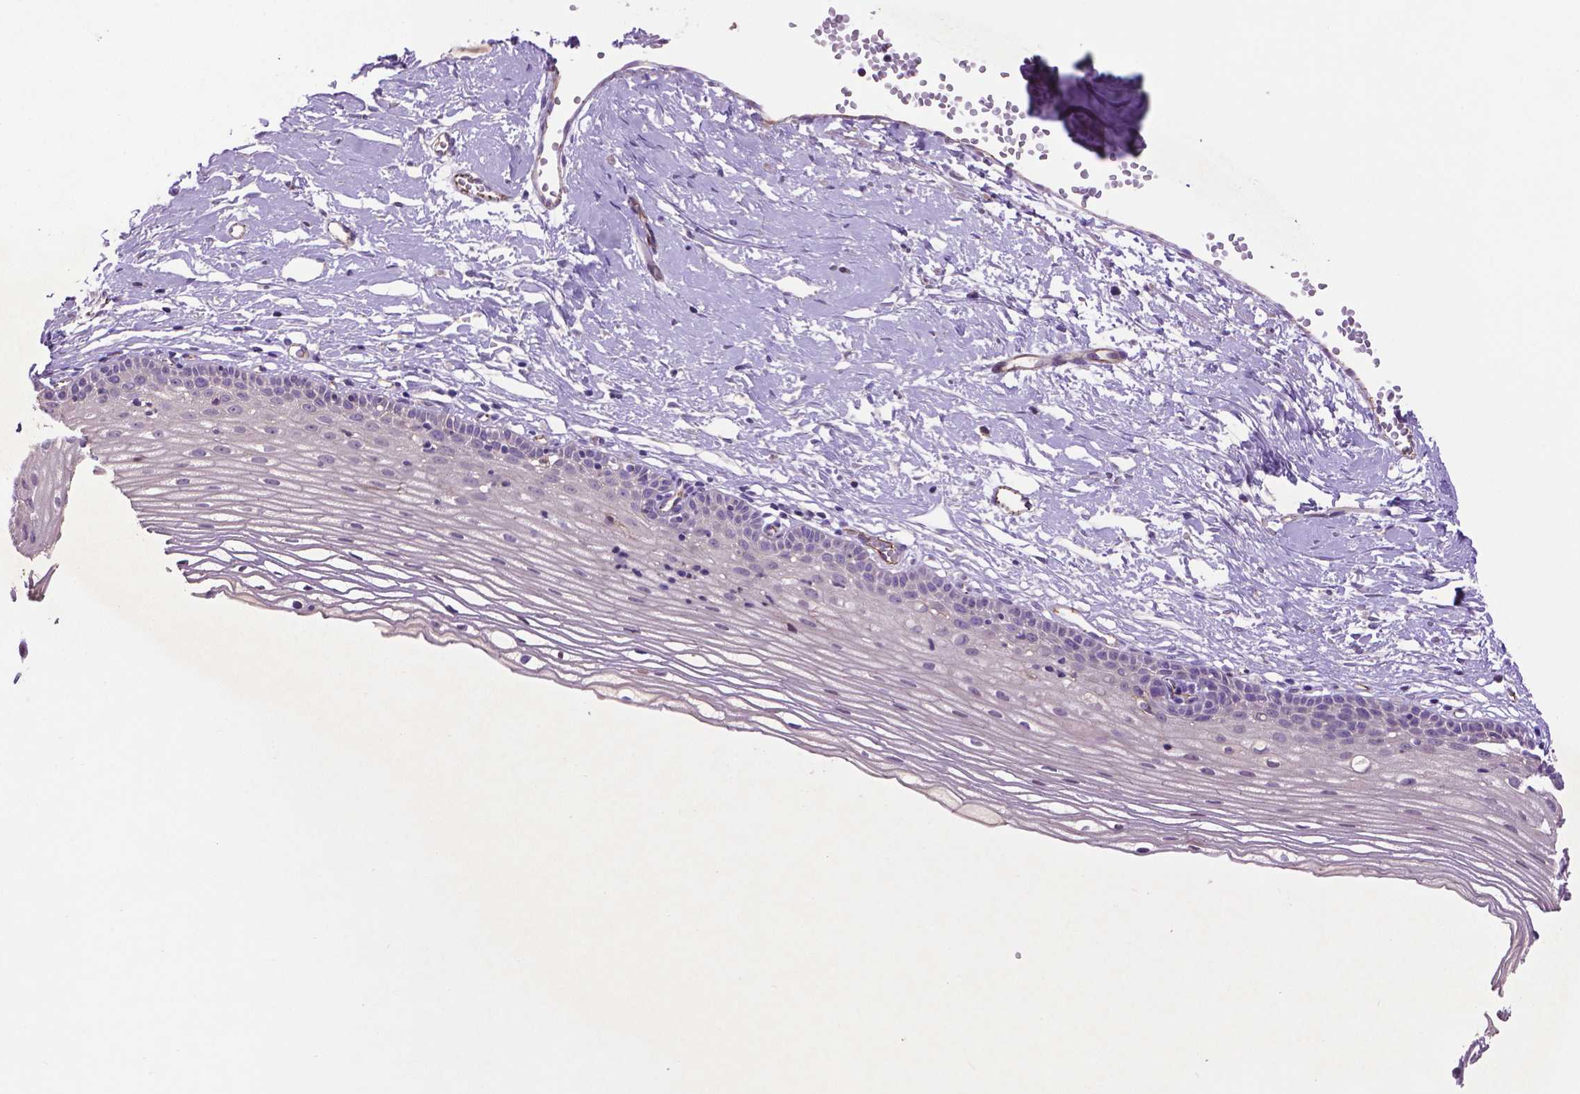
{"staining": {"intensity": "negative", "quantity": "none", "location": "none"}, "tissue": "cervix", "cell_type": "Glandular cells", "image_type": "normal", "snomed": [{"axis": "morphology", "description": "Normal tissue, NOS"}, {"axis": "topography", "description": "Cervix"}], "caption": "Immunohistochemistry micrograph of normal cervix: cervix stained with DAB (3,3'-diaminobenzidine) demonstrates no significant protein positivity in glandular cells. (Brightfield microscopy of DAB immunohistochemistry (IHC) at high magnification).", "gene": "CCER2", "patient": {"sex": "female", "age": 40}}